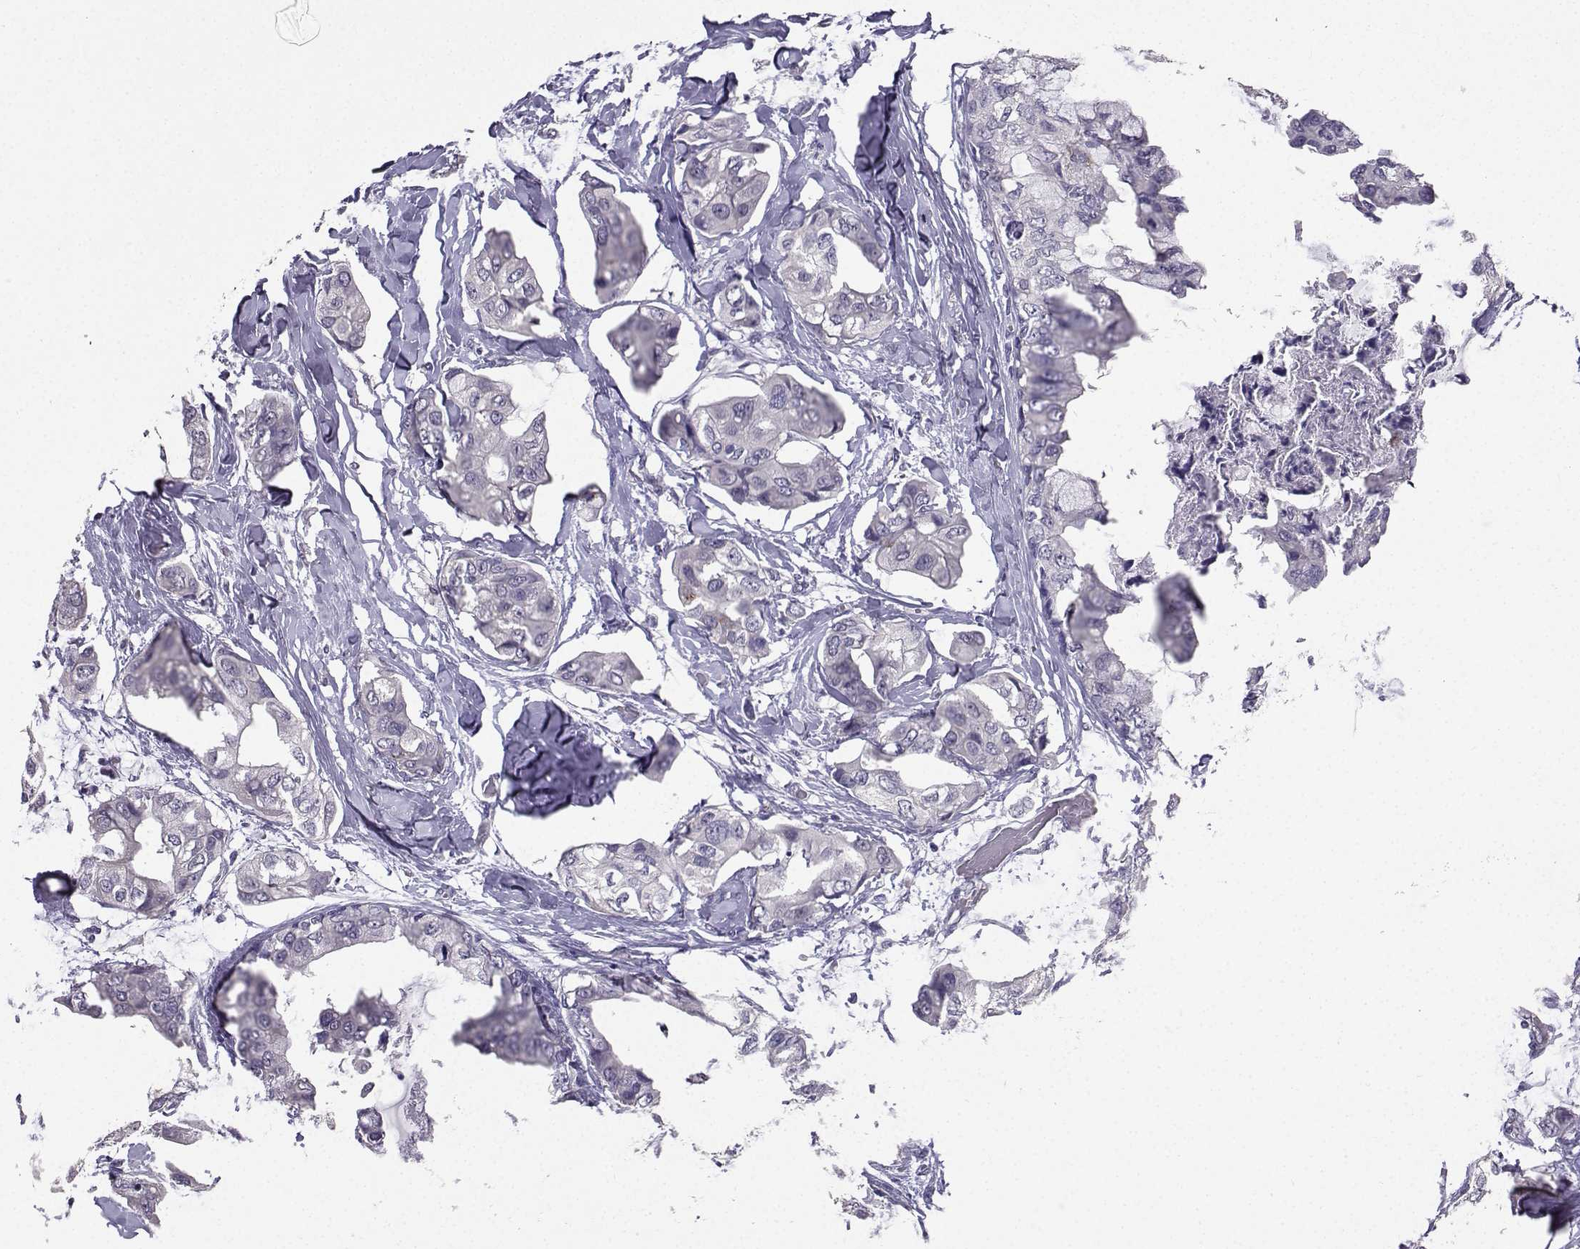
{"staining": {"intensity": "negative", "quantity": "none", "location": "none"}, "tissue": "breast cancer", "cell_type": "Tumor cells", "image_type": "cancer", "snomed": [{"axis": "morphology", "description": "Normal tissue, NOS"}, {"axis": "morphology", "description": "Duct carcinoma"}, {"axis": "topography", "description": "Breast"}], "caption": "Immunohistochemistry (IHC) micrograph of neoplastic tissue: human invasive ductal carcinoma (breast) stained with DAB (3,3'-diaminobenzidine) displays no significant protein staining in tumor cells.", "gene": "SPAG11B", "patient": {"sex": "female", "age": 40}}